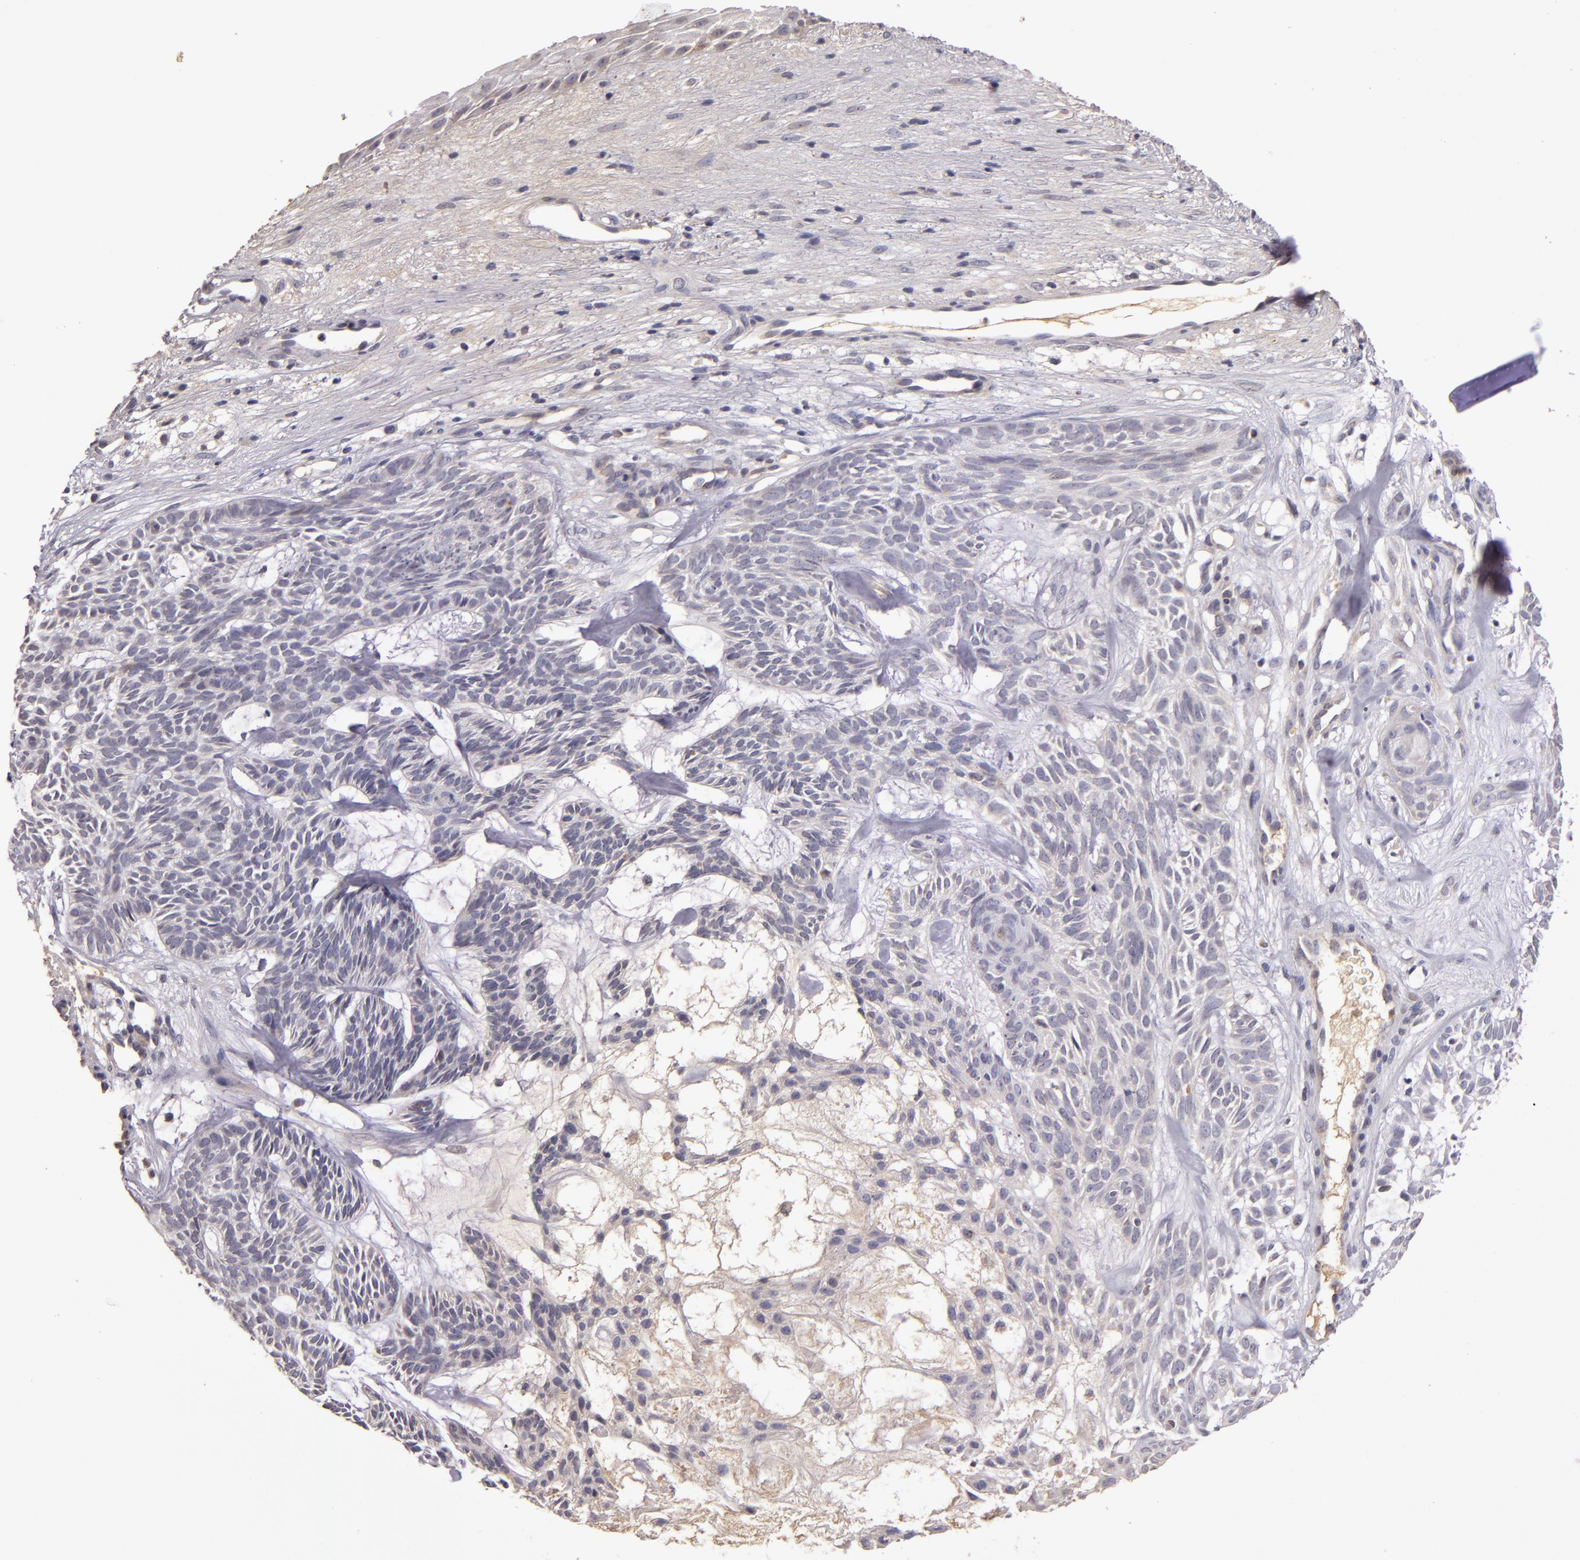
{"staining": {"intensity": "negative", "quantity": "none", "location": "none"}, "tissue": "skin cancer", "cell_type": "Tumor cells", "image_type": "cancer", "snomed": [{"axis": "morphology", "description": "Basal cell carcinoma"}, {"axis": "topography", "description": "Skin"}], "caption": "The micrograph demonstrates no significant expression in tumor cells of skin cancer (basal cell carcinoma).", "gene": "ABL1", "patient": {"sex": "male", "age": 75}}